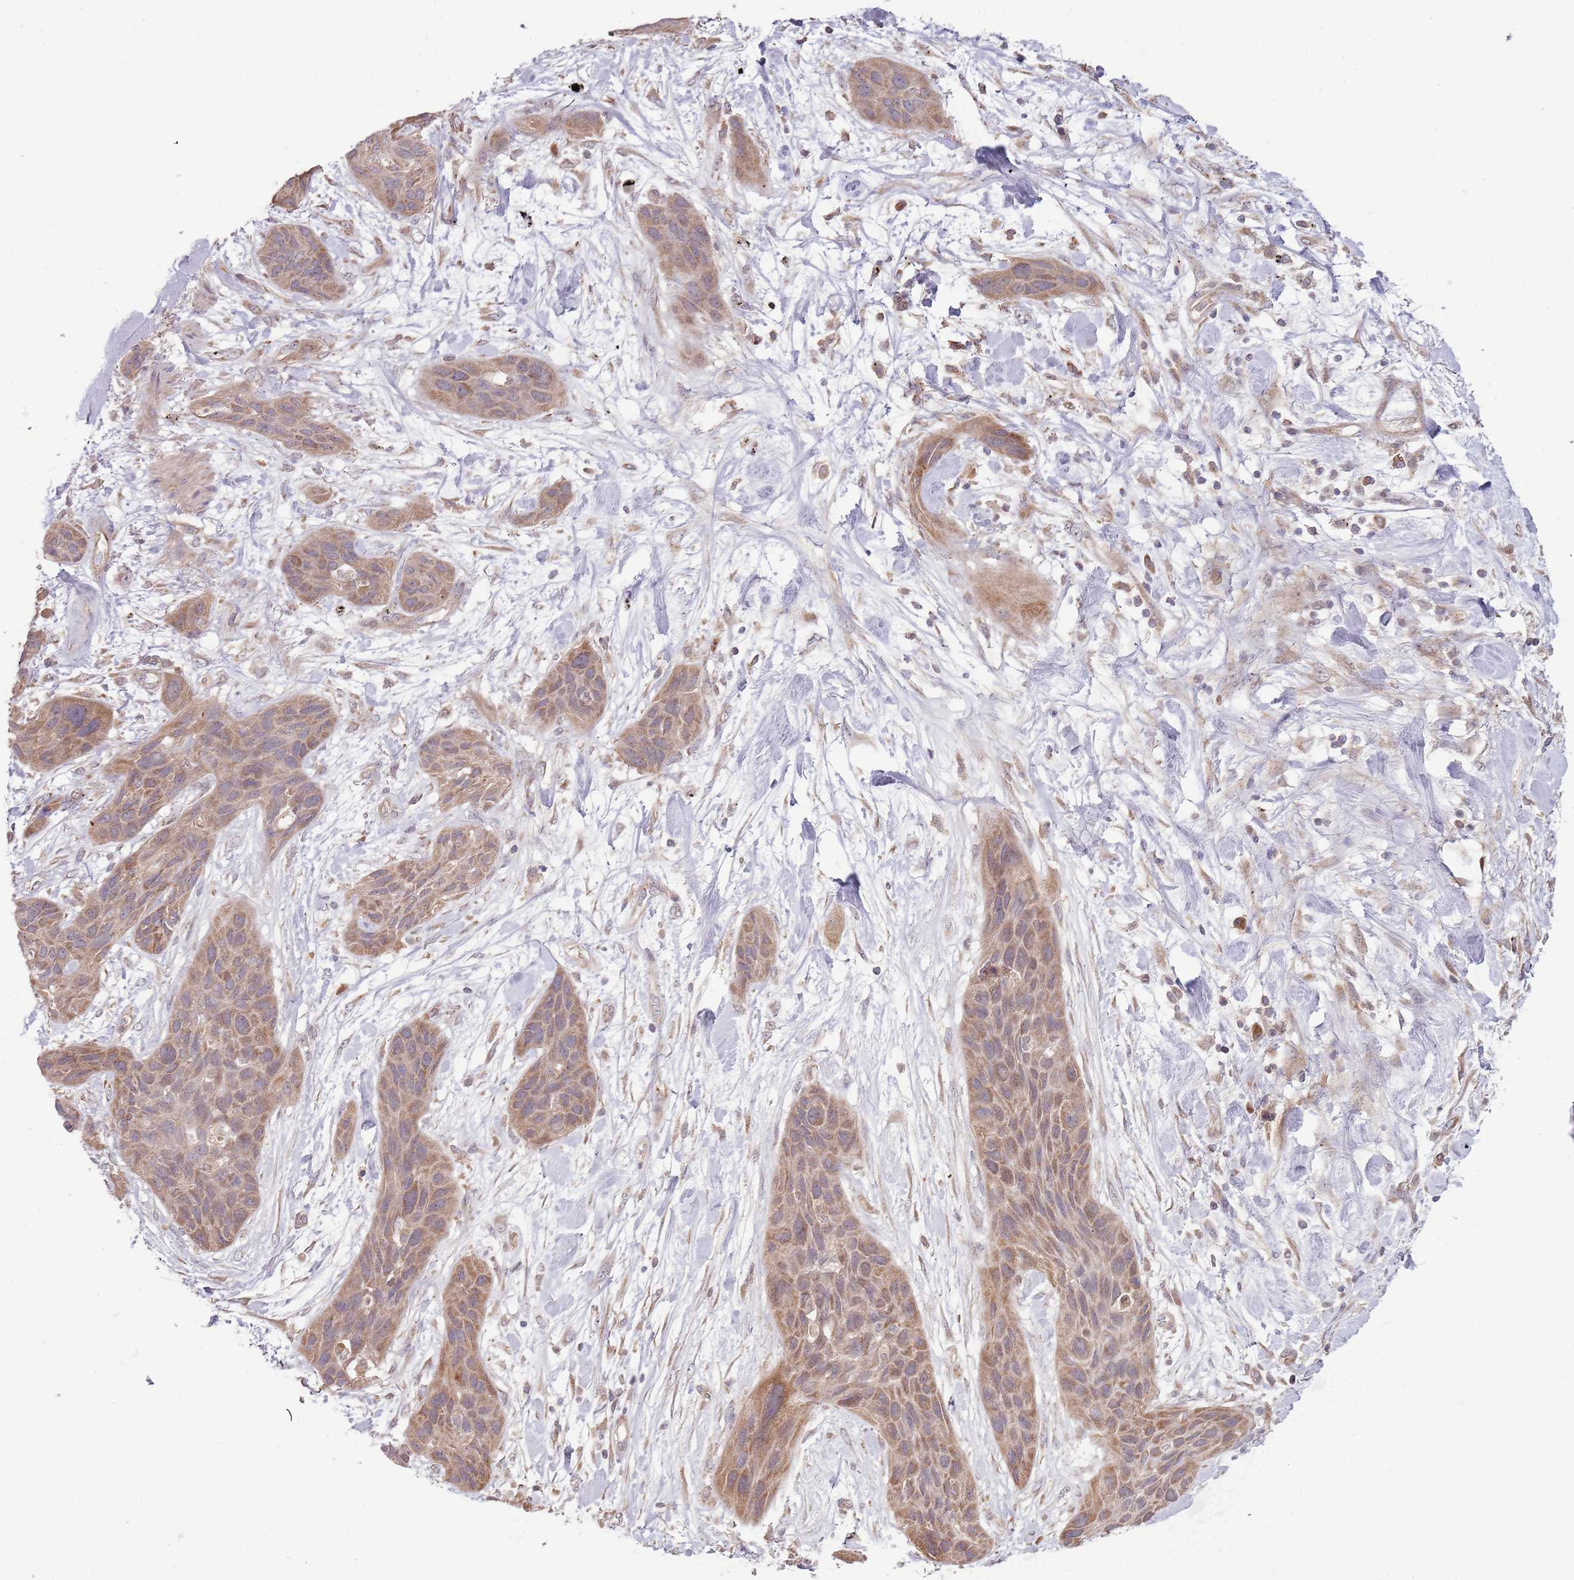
{"staining": {"intensity": "moderate", "quantity": "25%-75%", "location": "cytoplasmic/membranous"}, "tissue": "lung cancer", "cell_type": "Tumor cells", "image_type": "cancer", "snomed": [{"axis": "morphology", "description": "Squamous cell carcinoma, NOS"}, {"axis": "topography", "description": "Lung"}], "caption": "Brown immunohistochemical staining in lung cancer (squamous cell carcinoma) displays moderate cytoplasmic/membranous staining in about 25%-75% of tumor cells.", "gene": "RNF181", "patient": {"sex": "female", "age": 70}}